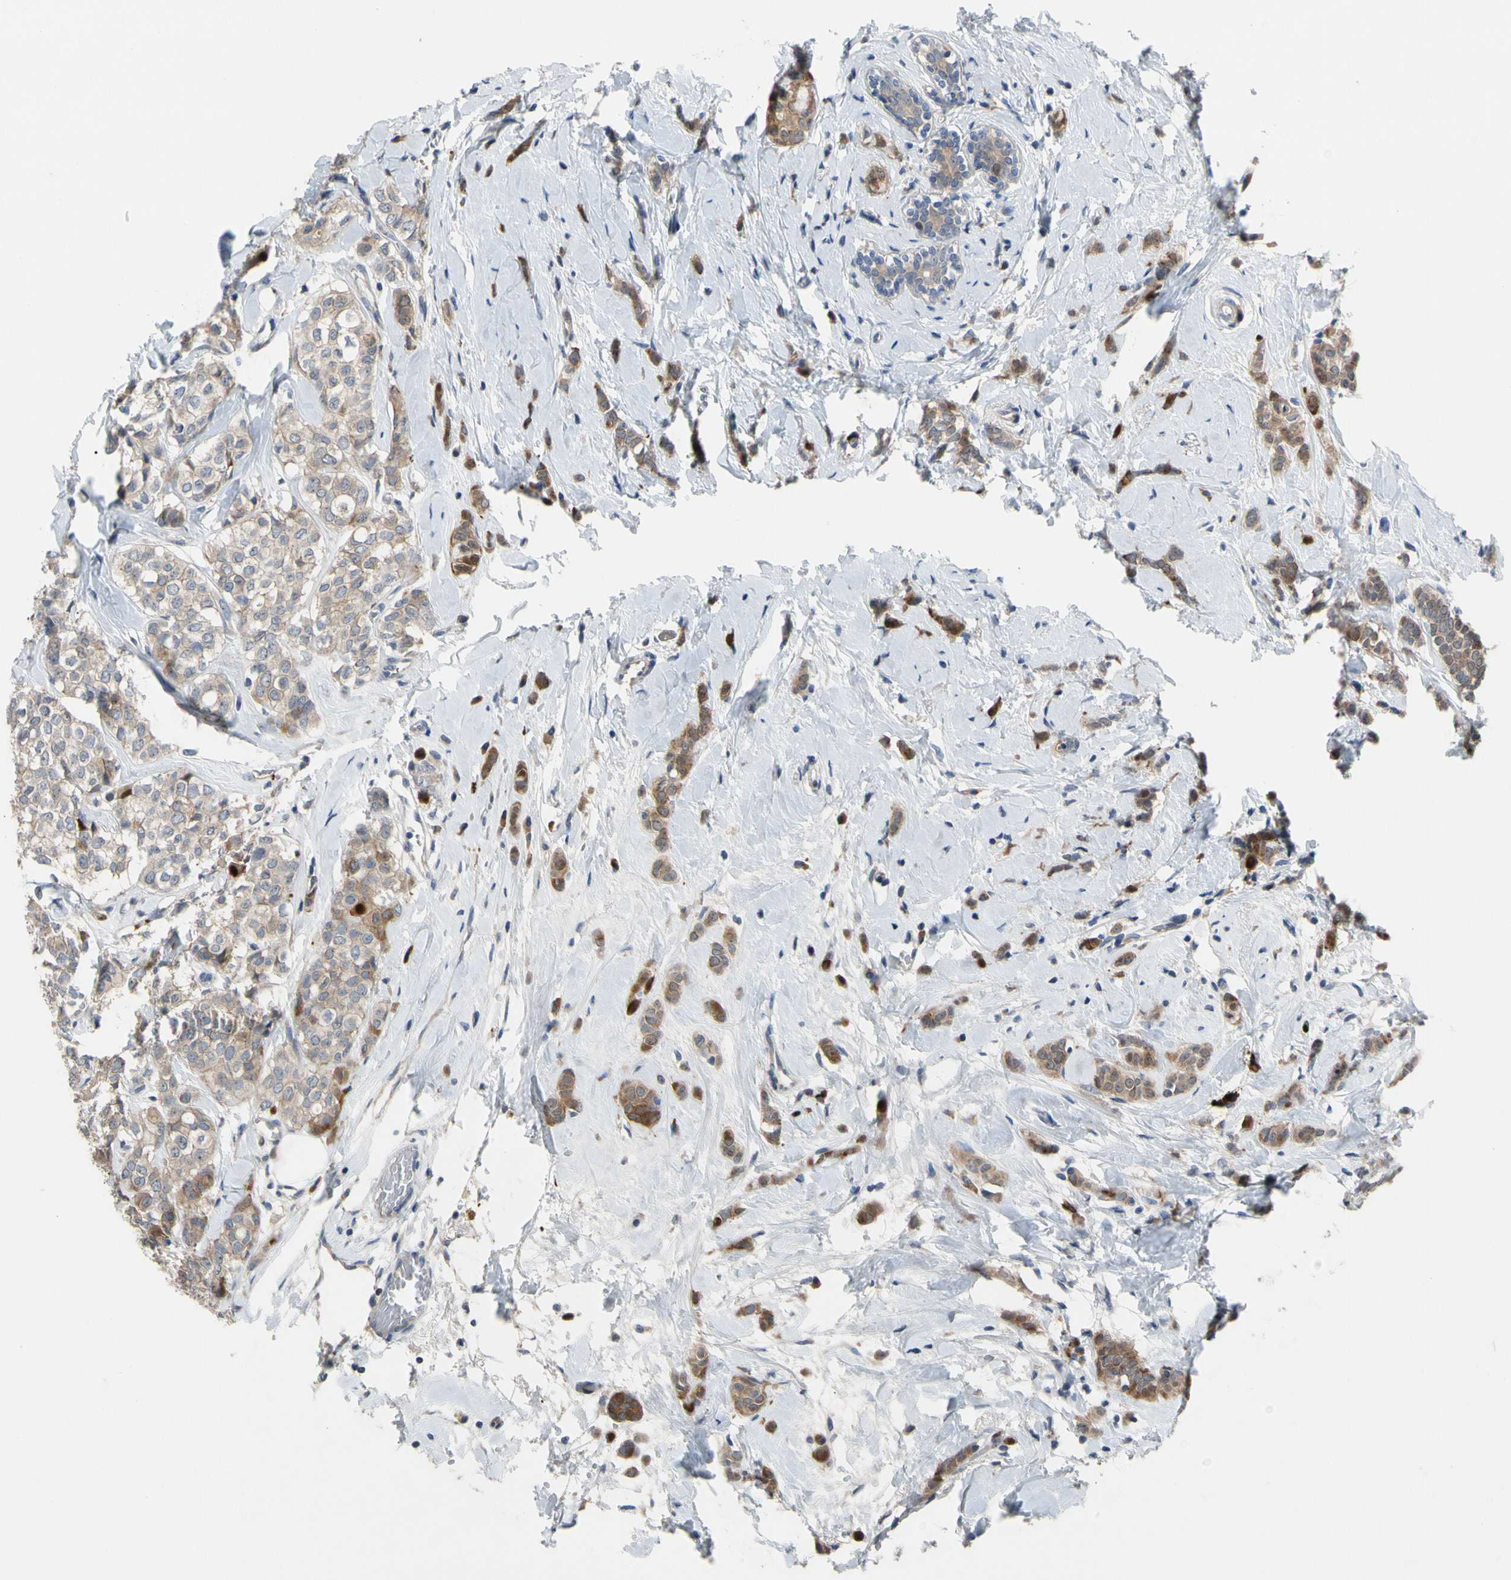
{"staining": {"intensity": "weak", "quantity": "25%-75%", "location": "cytoplasmic/membranous"}, "tissue": "breast cancer", "cell_type": "Tumor cells", "image_type": "cancer", "snomed": [{"axis": "morphology", "description": "Lobular carcinoma"}, {"axis": "topography", "description": "Breast"}], "caption": "Brown immunohistochemical staining in breast cancer (lobular carcinoma) shows weak cytoplasmic/membranous positivity in about 25%-75% of tumor cells.", "gene": "HMGCR", "patient": {"sex": "female", "age": 60}}